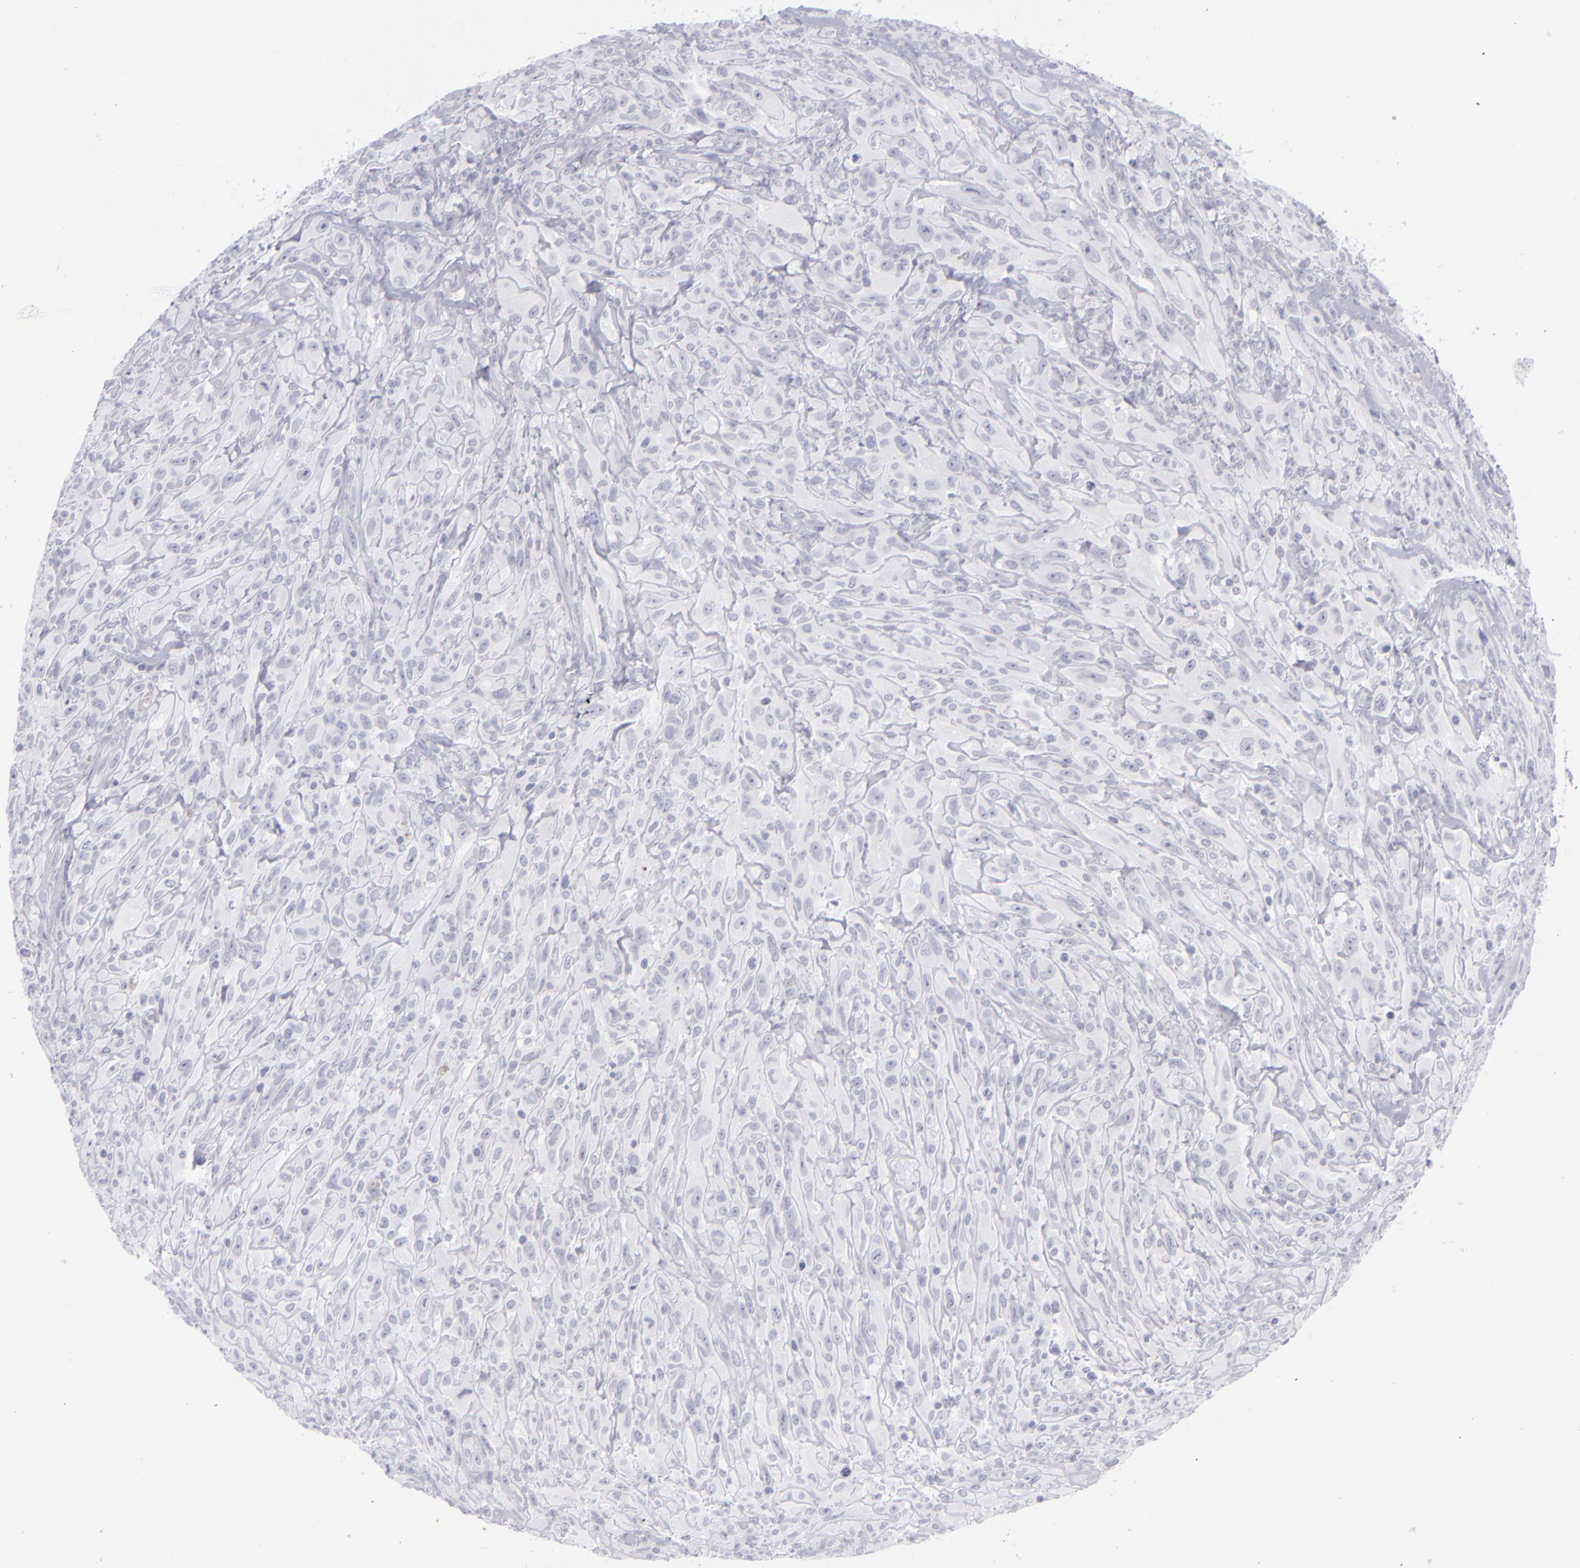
{"staining": {"intensity": "negative", "quantity": "none", "location": "none"}, "tissue": "glioma", "cell_type": "Tumor cells", "image_type": "cancer", "snomed": [{"axis": "morphology", "description": "Glioma, malignant, High grade"}, {"axis": "topography", "description": "Brain"}], "caption": "This is an IHC image of human glioma. There is no staining in tumor cells.", "gene": "ITGB4", "patient": {"sex": "male", "age": 48}}